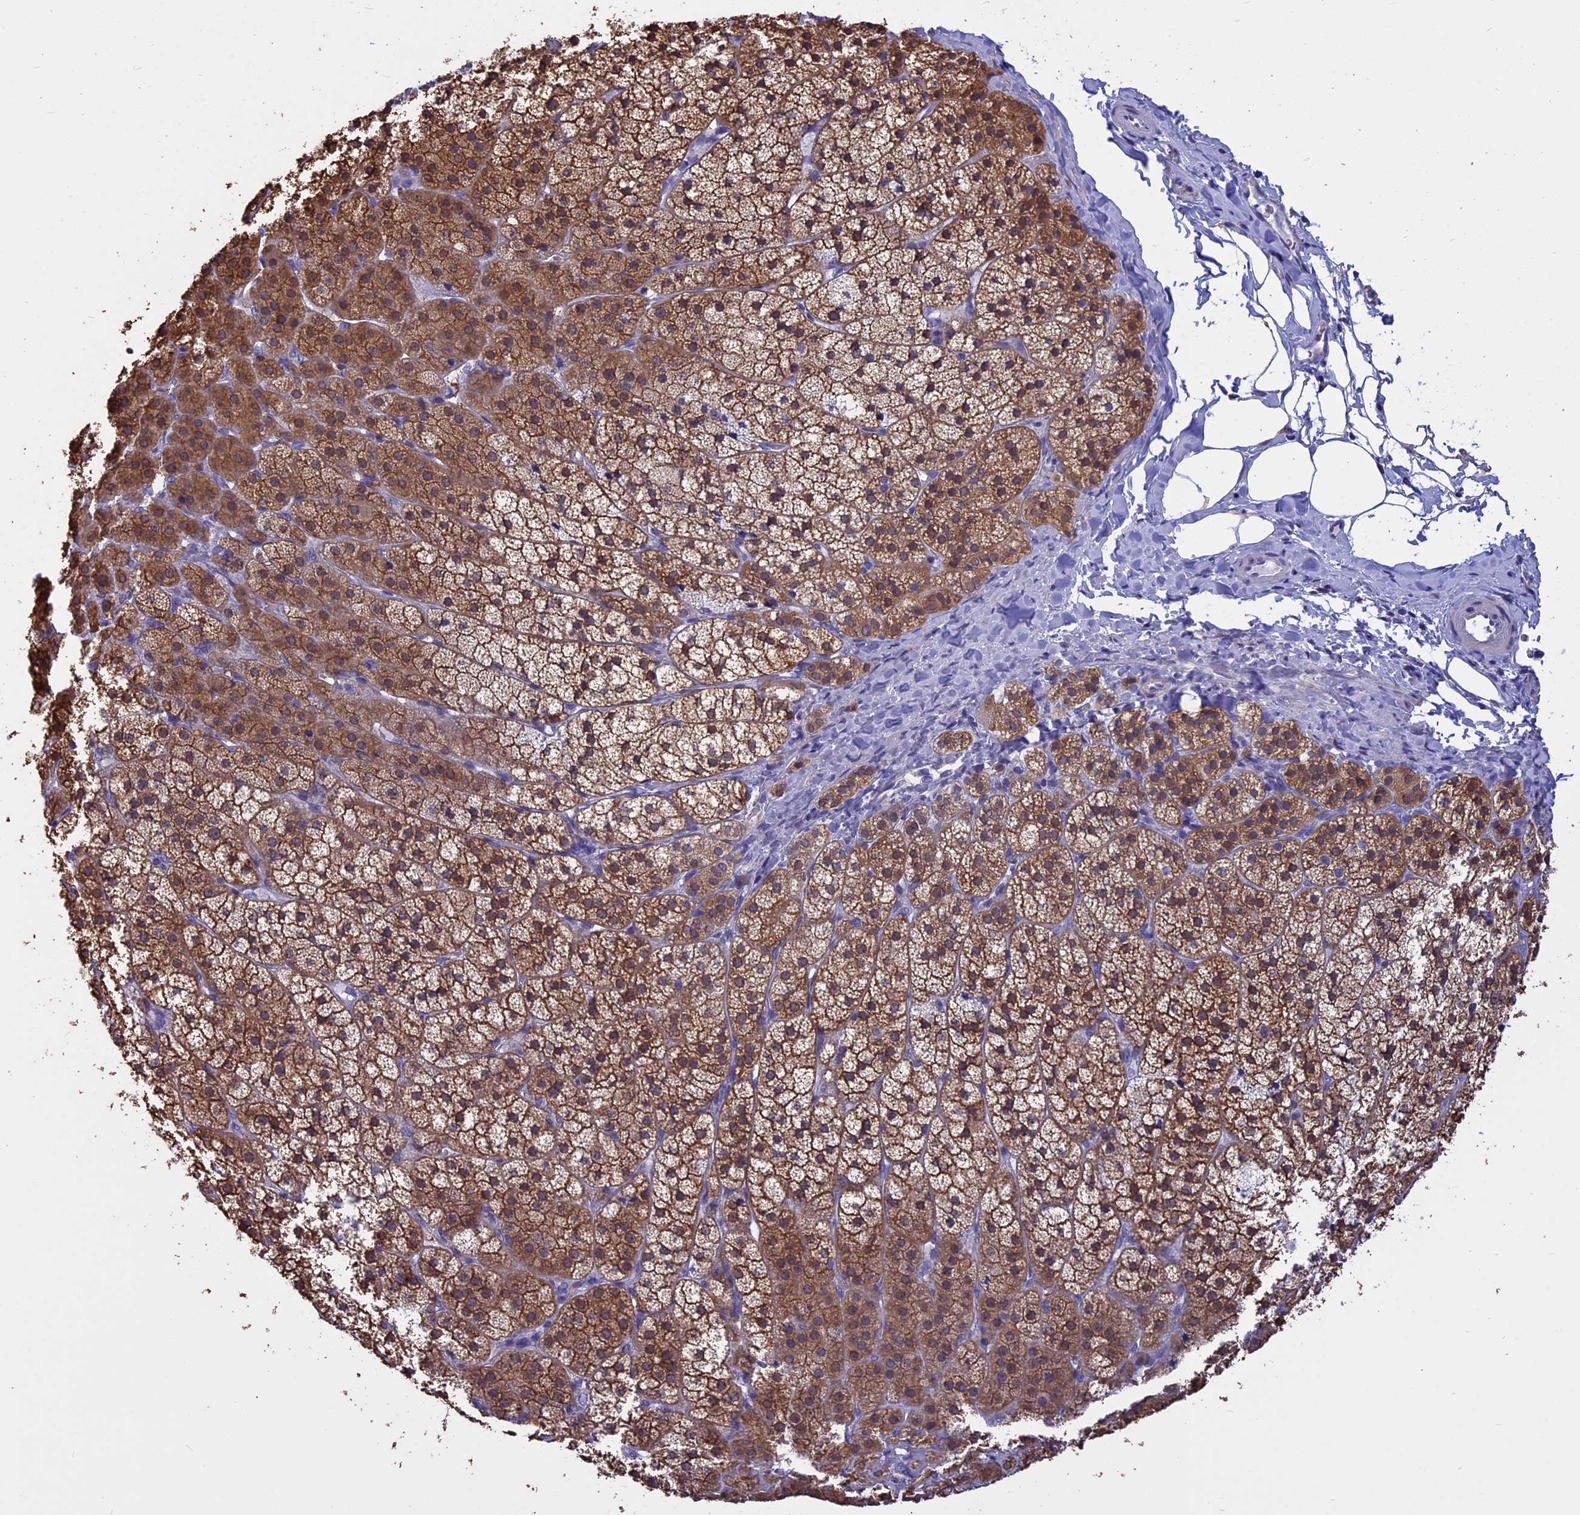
{"staining": {"intensity": "strong", "quantity": ">75%", "location": "cytoplasmic/membranous"}, "tissue": "adrenal gland", "cell_type": "Glandular cells", "image_type": "normal", "snomed": [{"axis": "morphology", "description": "Normal tissue, NOS"}, {"axis": "topography", "description": "Adrenal gland"}], "caption": "High-magnification brightfield microscopy of benign adrenal gland stained with DAB (3,3'-diaminobenzidine) (brown) and counterstained with hematoxylin (blue). glandular cells exhibit strong cytoplasmic/membranous staining is identified in about>75% of cells.", "gene": "STUB1", "patient": {"sex": "female", "age": 44}}